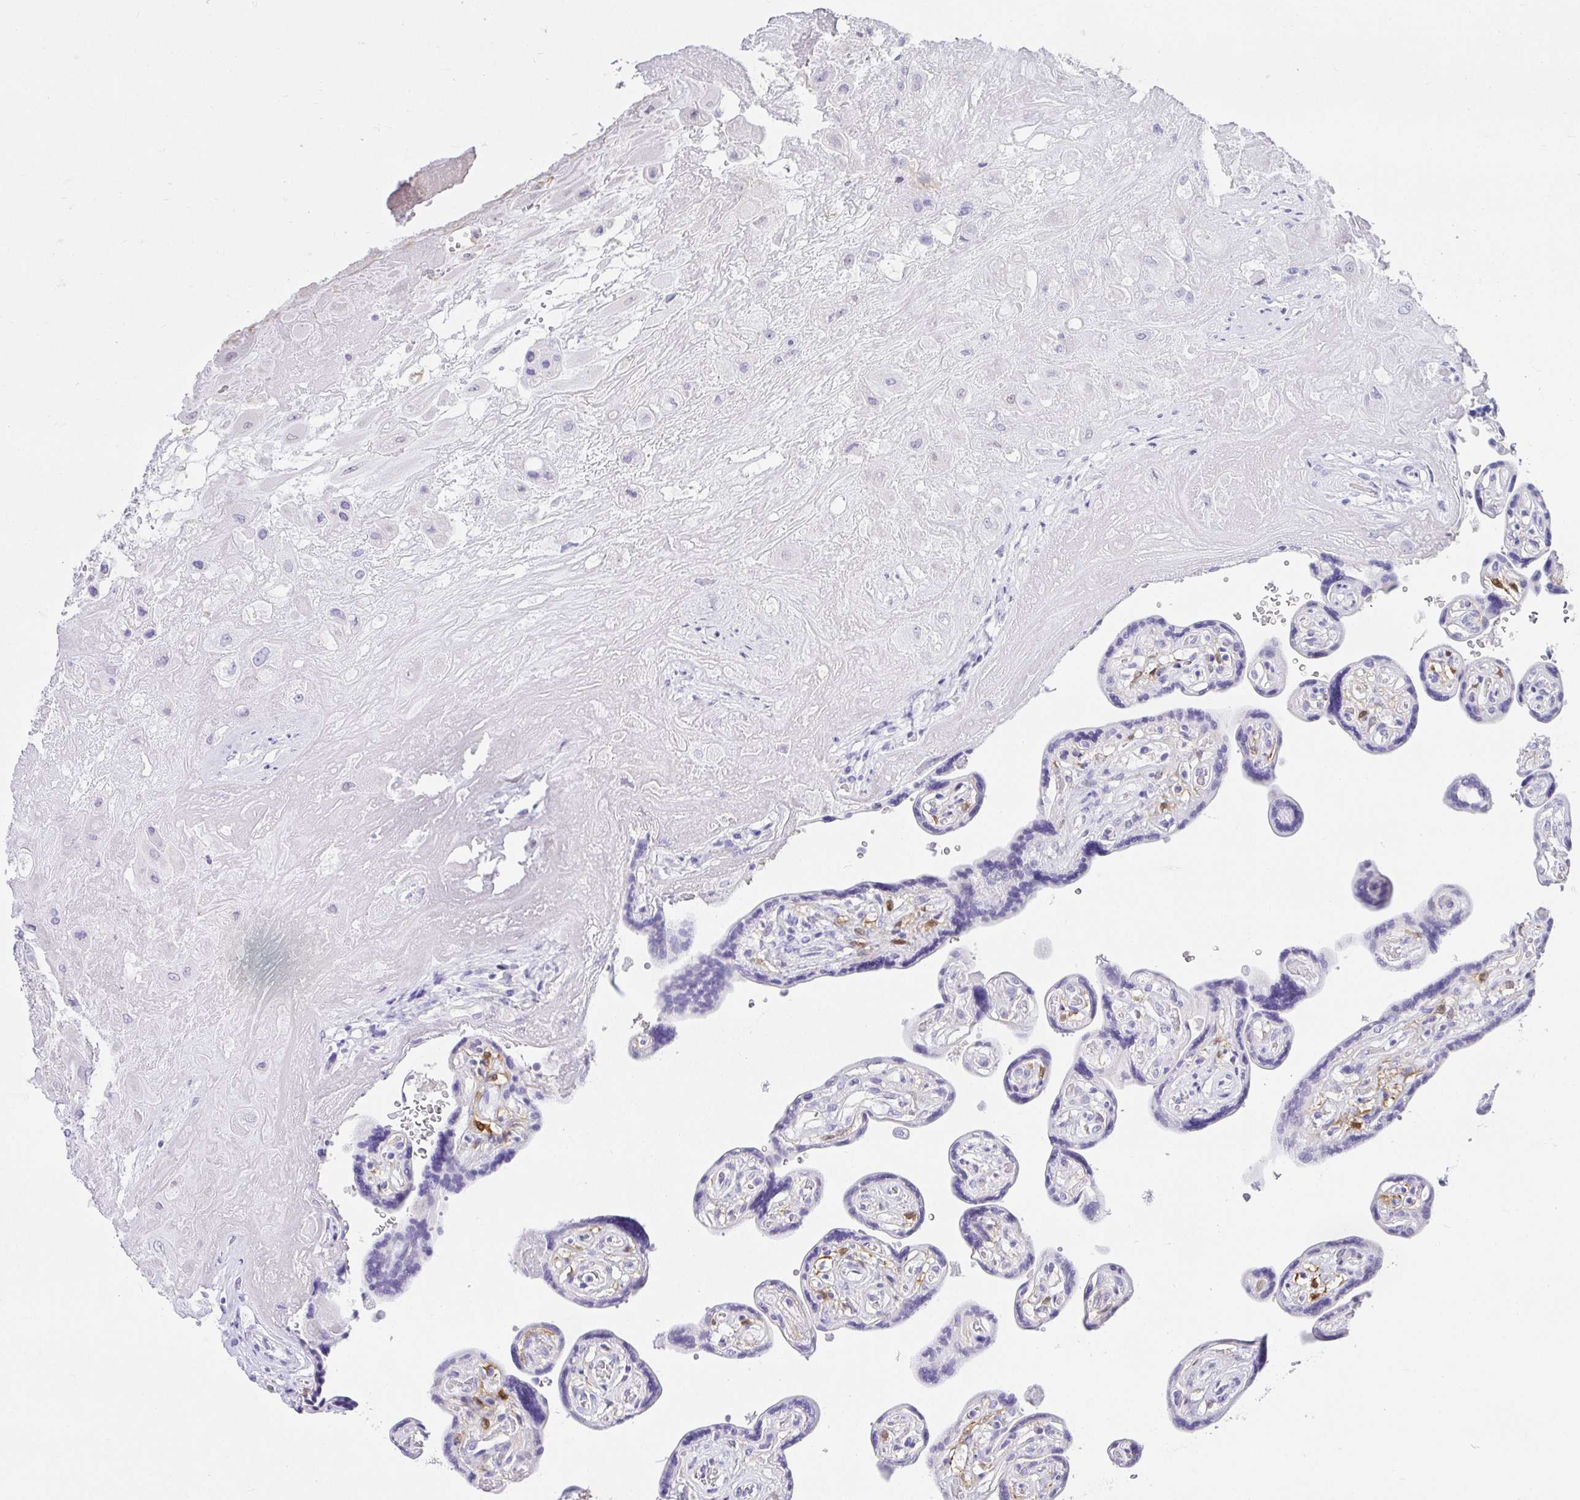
{"staining": {"intensity": "negative", "quantity": "none", "location": "none"}, "tissue": "placenta", "cell_type": "Decidual cells", "image_type": "normal", "snomed": [{"axis": "morphology", "description": "Normal tissue, NOS"}, {"axis": "topography", "description": "Placenta"}], "caption": "Immunohistochemistry (IHC) of unremarkable placenta reveals no positivity in decidual cells. (Stains: DAB (3,3'-diaminobenzidine) immunohistochemistry with hematoxylin counter stain, Microscopy: brightfield microscopy at high magnification).", "gene": "CHAT", "patient": {"sex": "female", "age": 32}}